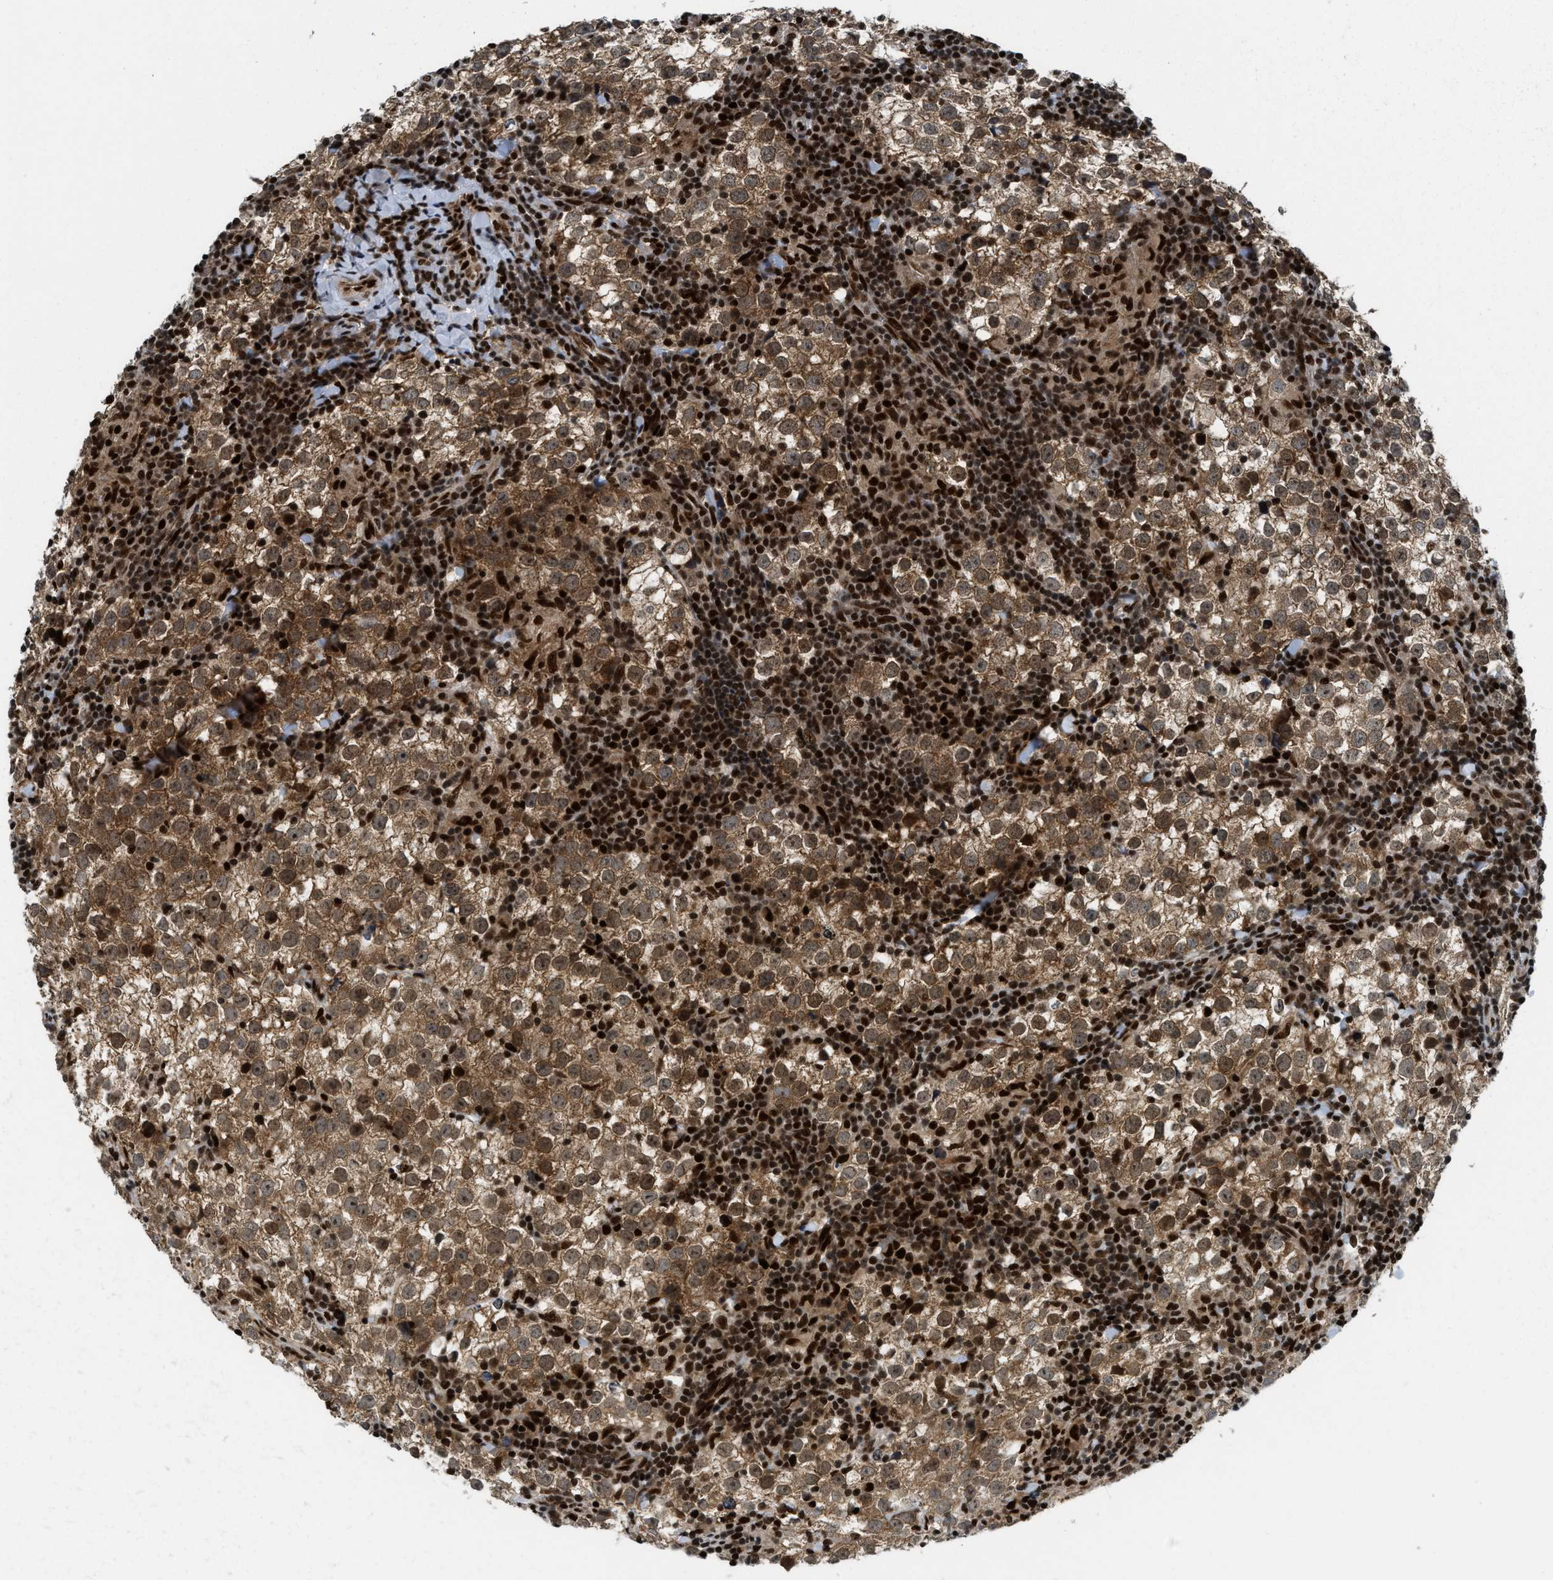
{"staining": {"intensity": "moderate", "quantity": ">75%", "location": "cytoplasmic/membranous,nuclear"}, "tissue": "testis cancer", "cell_type": "Tumor cells", "image_type": "cancer", "snomed": [{"axis": "morphology", "description": "Seminoma, NOS"}, {"axis": "morphology", "description": "Carcinoma, Embryonal, NOS"}, {"axis": "topography", "description": "Testis"}], "caption": "The micrograph demonstrates a brown stain indicating the presence of a protein in the cytoplasmic/membranous and nuclear of tumor cells in seminoma (testis). The staining was performed using DAB (3,3'-diaminobenzidine) to visualize the protein expression in brown, while the nuclei were stained in blue with hematoxylin (Magnification: 20x).", "gene": "RFX5", "patient": {"sex": "male", "age": 36}}